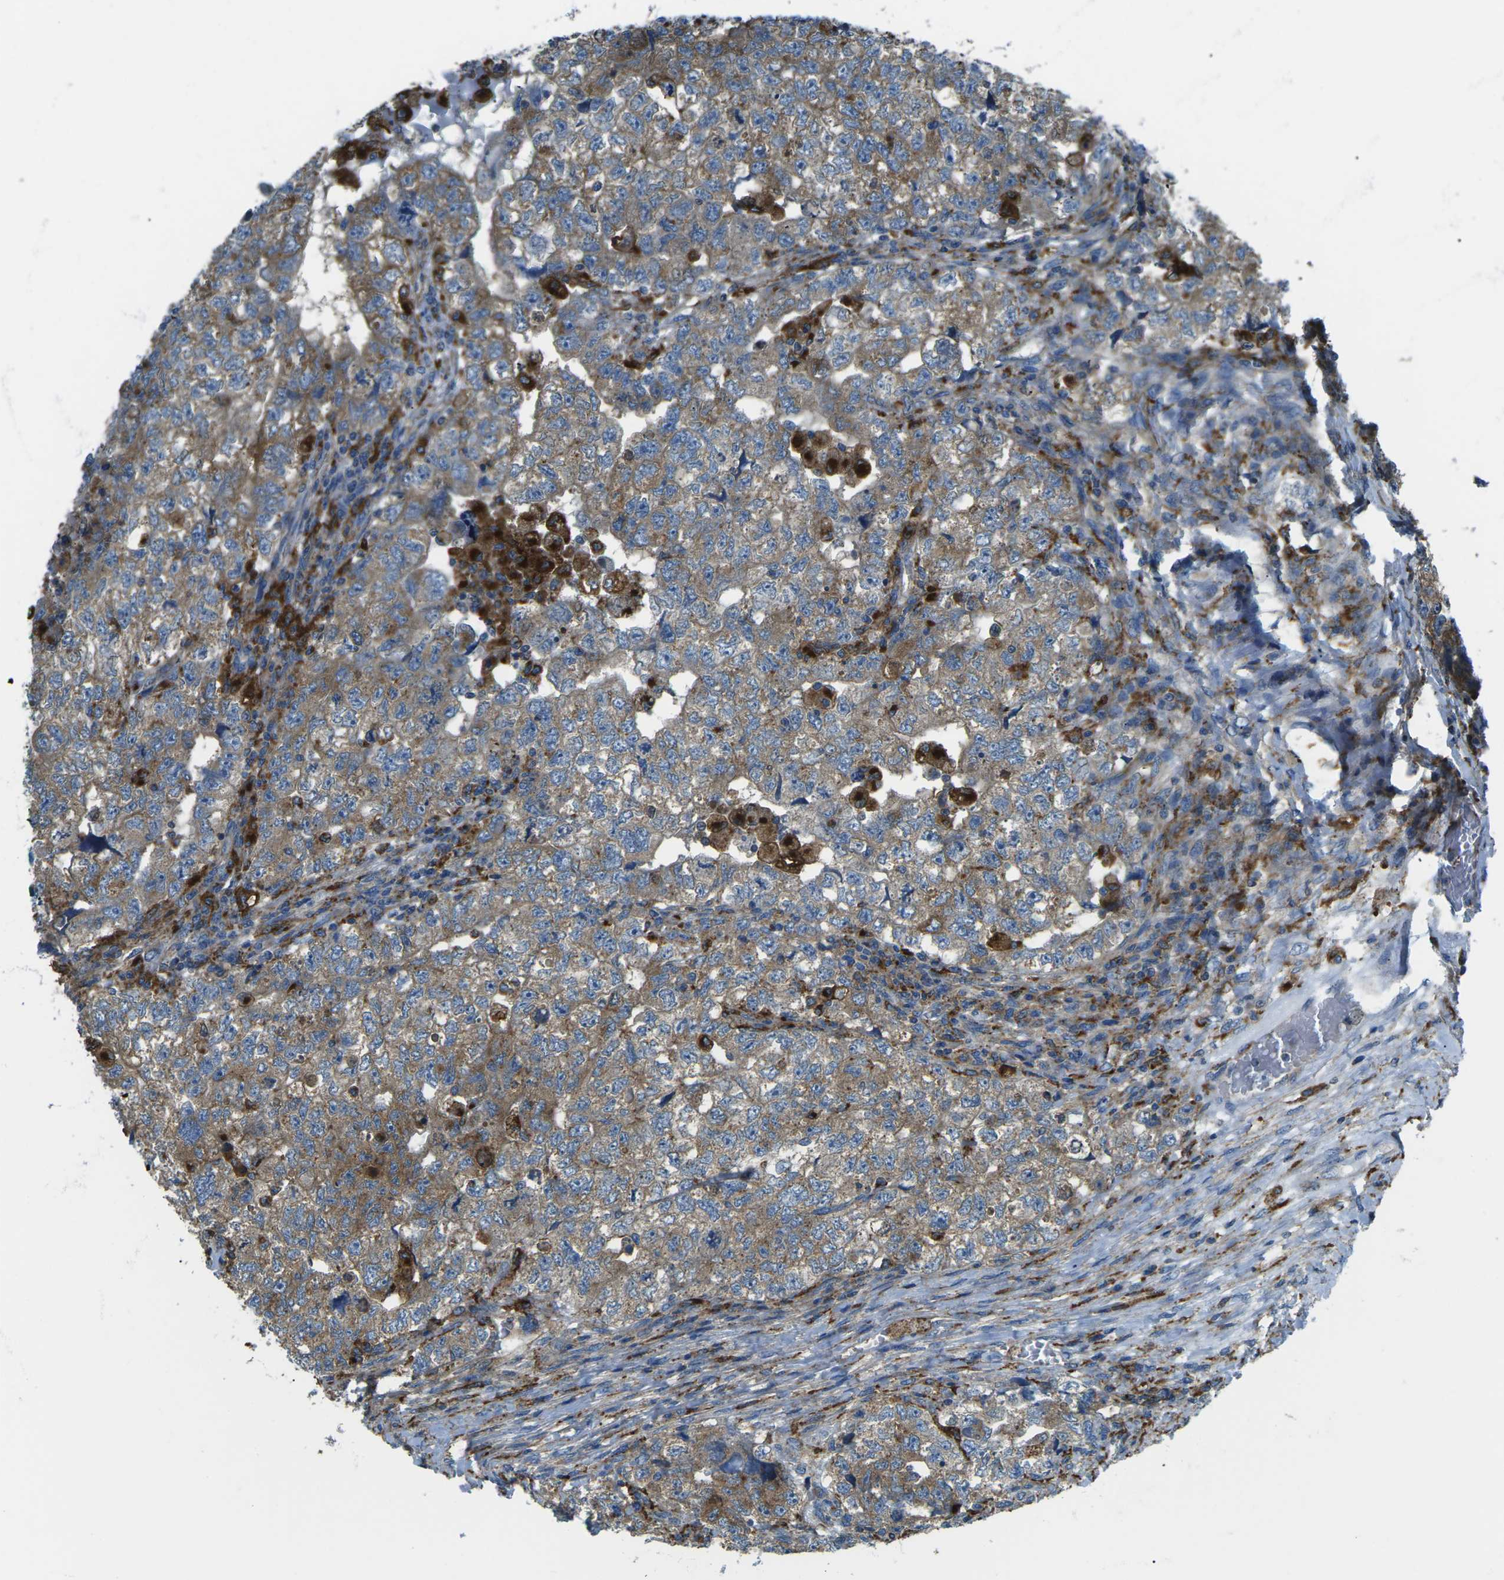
{"staining": {"intensity": "moderate", "quantity": ">75%", "location": "cytoplasmic/membranous"}, "tissue": "testis cancer", "cell_type": "Tumor cells", "image_type": "cancer", "snomed": [{"axis": "morphology", "description": "Carcinoma, Embryonal, NOS"}, {"axis": "topography", "description": "Testis"}], "caption": "A medium amount of moderate cytoplasmic/membranous positivity is identified in about >75% of tumor cells in testis cancer tissue.", "gene": "CDK17", "patient": {"sex": "male", "age": 36}}